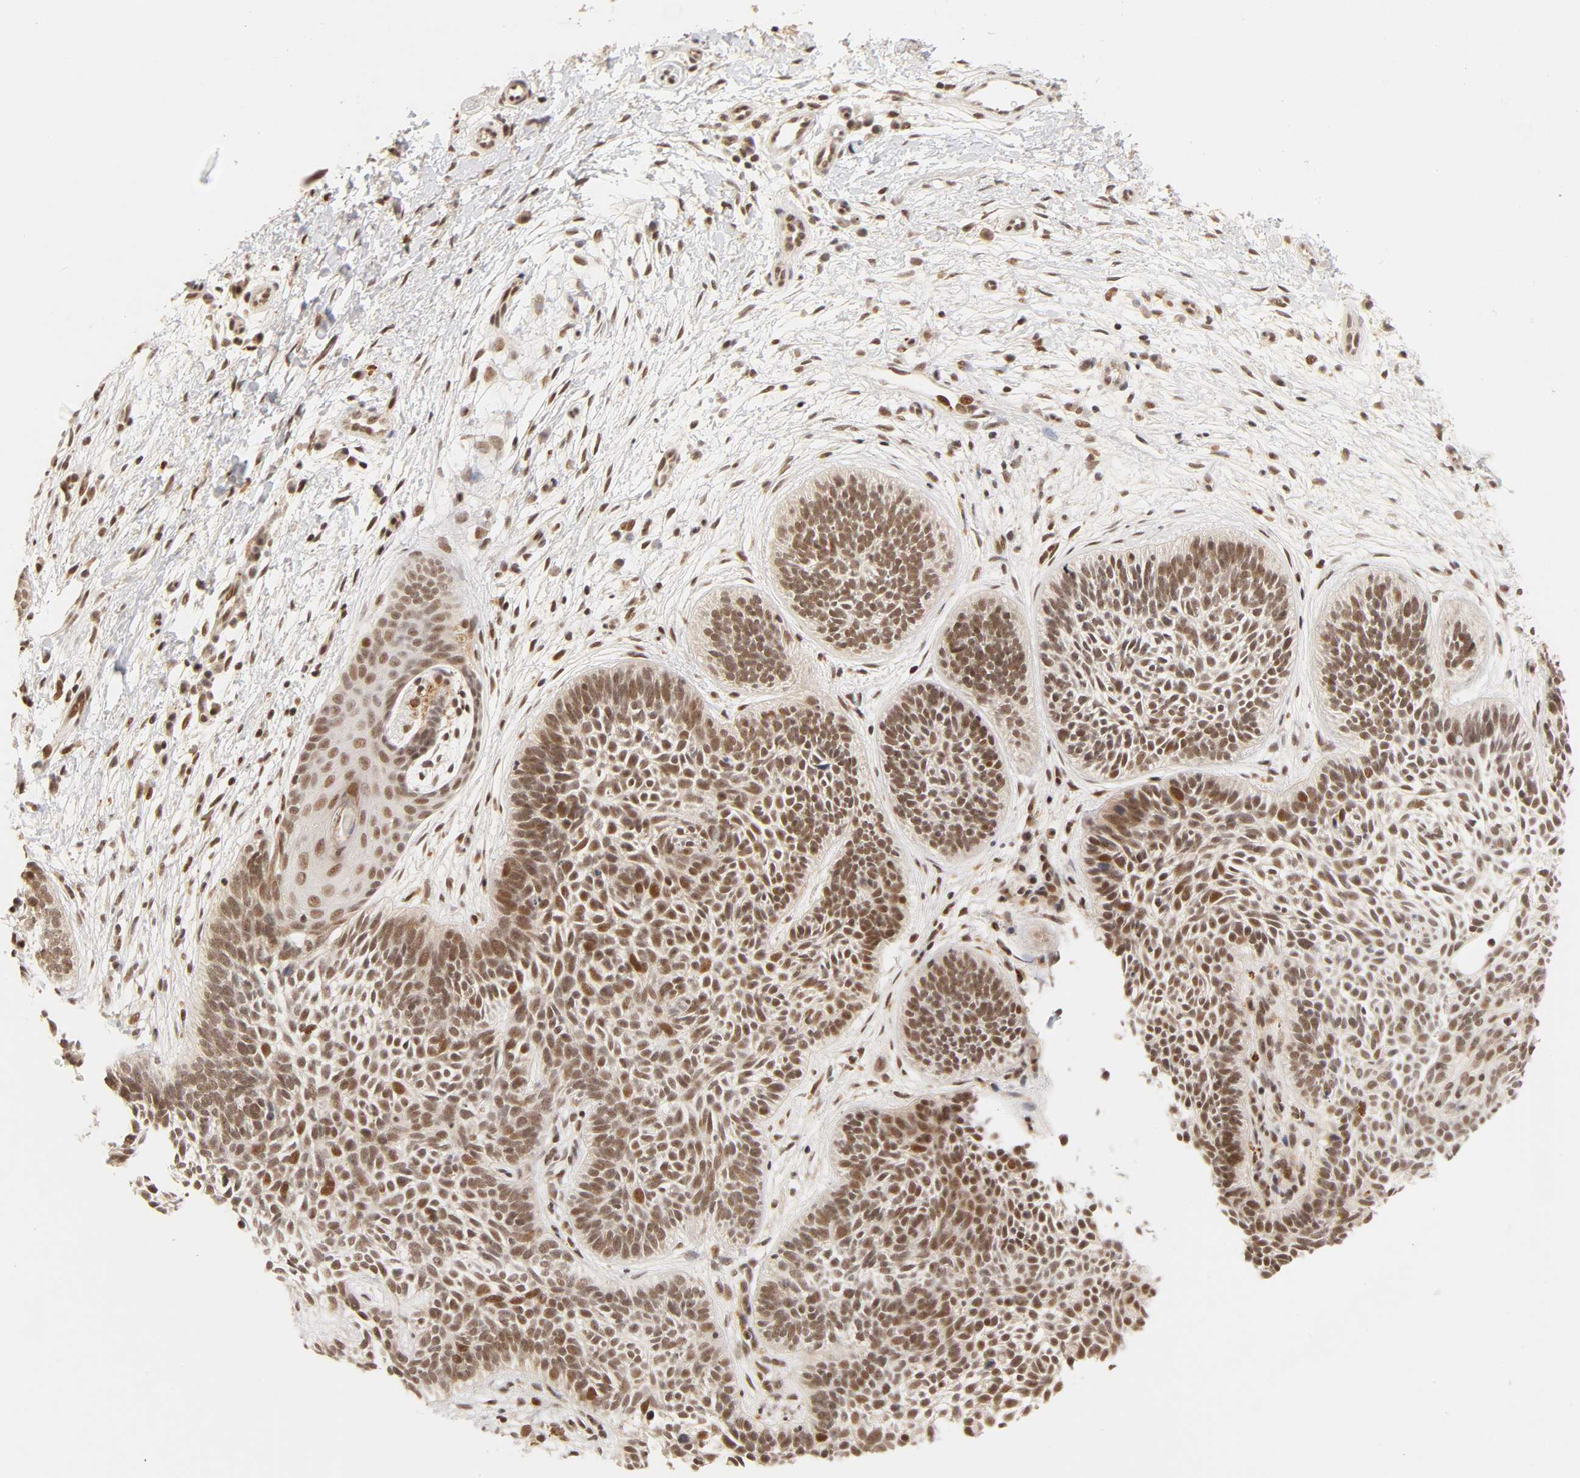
{"staining": {"intensity": "strong", "quantity": "25%-75%", "location": "cytoplasmic/membranous,nuclear"}, "tissue": "skin cancer", "cell_type": "Tumor cells", "image_type": "cancer", "snomed": [{"axis": "morphology", "description": "Basal cell carcinoma"}, {"axis": "topography", "description": "Skin"}], "caption": "Immunohistochemical staining of human basal cell carcinoma (skin) reveals strong cytoplasmic/membranous and nuclear protein expression in about 25%-75% of tumor cells.", "gene": "TAF10", "patient": {"sex": "female", "age": 79}}